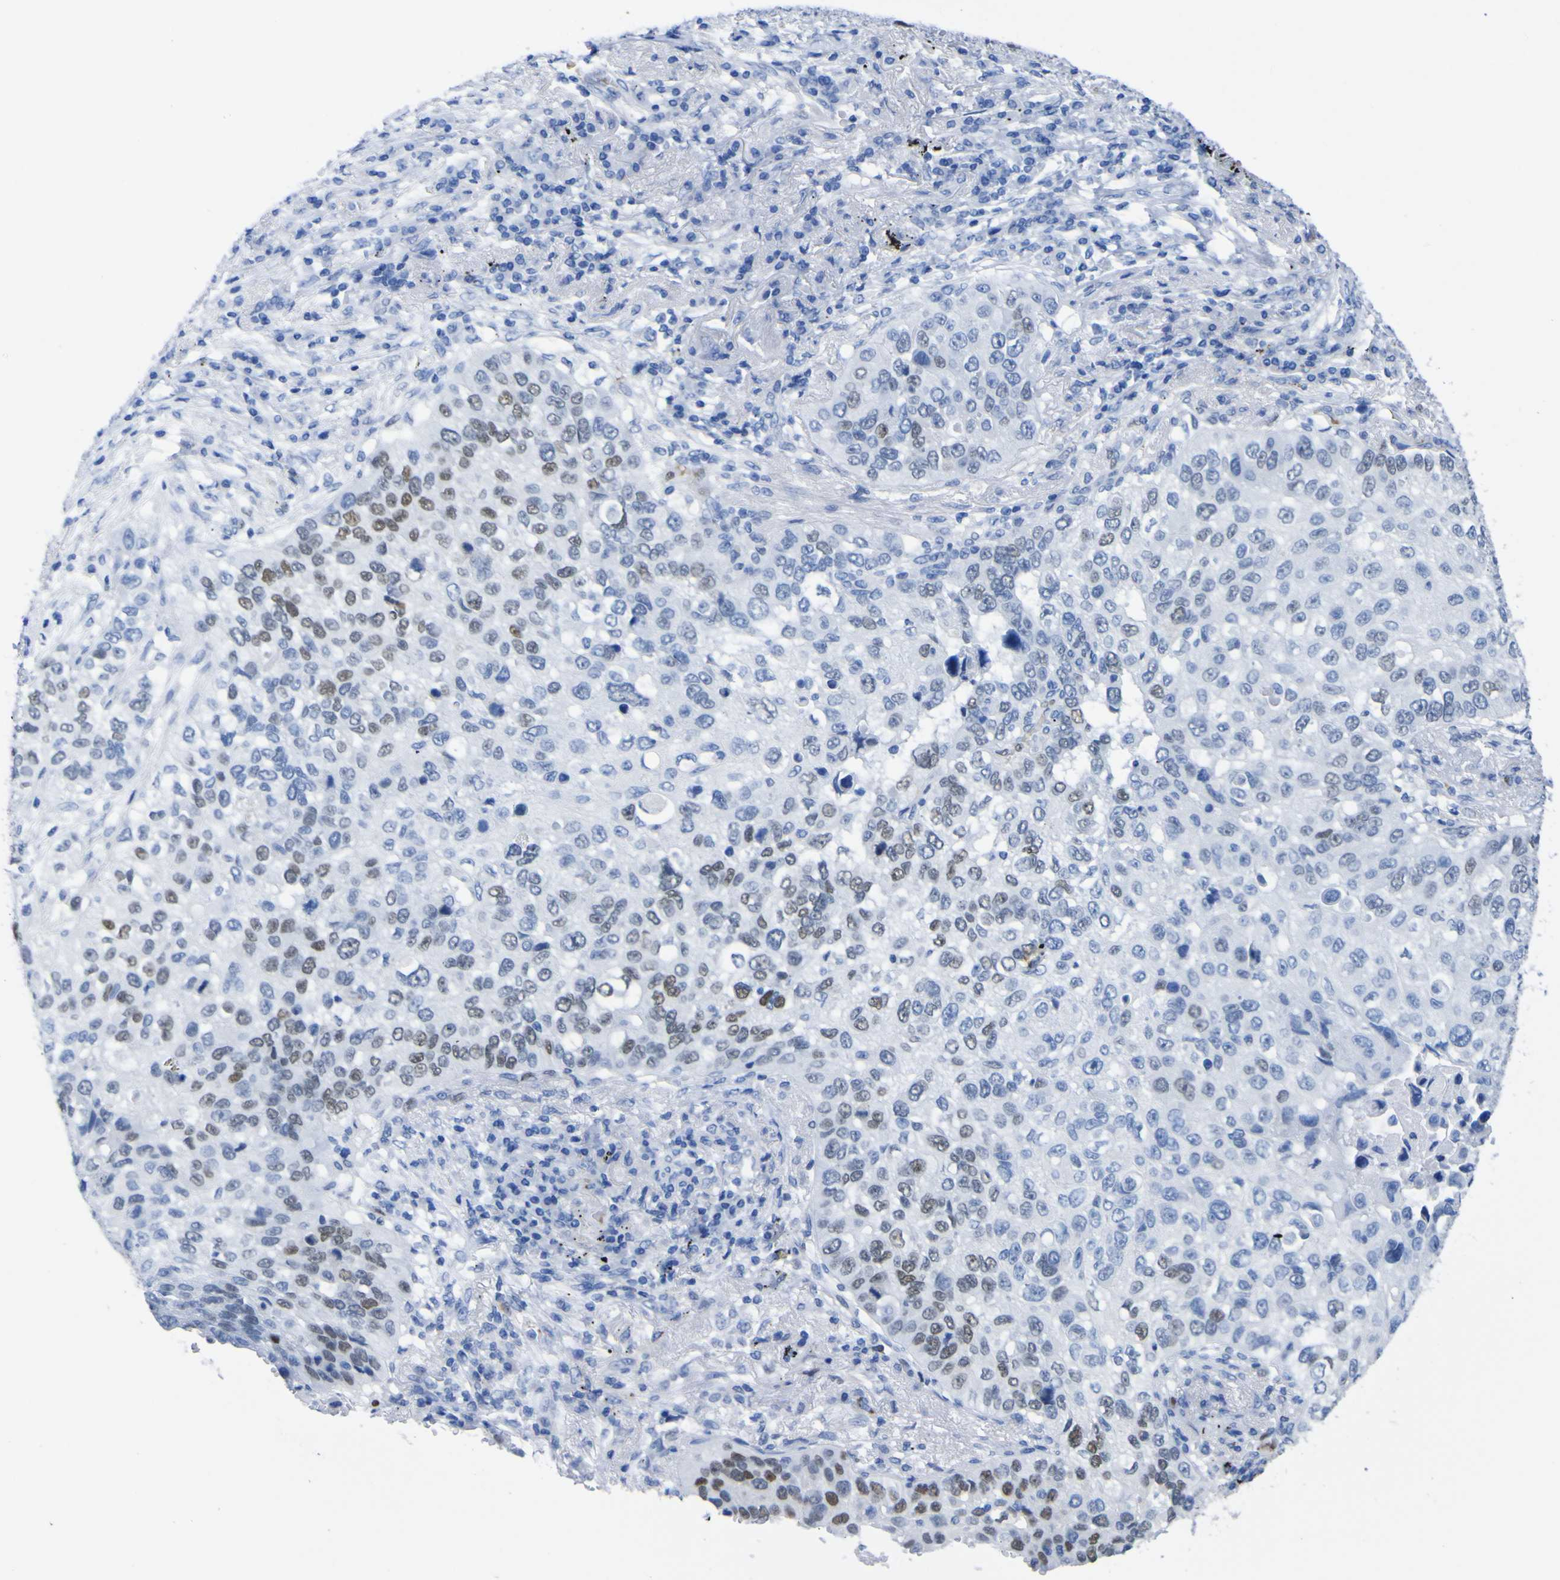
{"staining": {"intensity": "moderate", "quantity": "<25%", "location": "nuclear"}, "tissue": "lung cancer", "cell_type": "Tumor cells", "image_type": "cancer", "snomed": [{"axis": "morphology", "description": "Squamous cell carcinoma, NOS"}, {"axis": "topography", "description": "Lung"}], "caption": "Tumor cells exhibit moderate nuclear staining in approximately <25% of cells in lung squamous cell carcinoma.", "gene": "DACH1", "patient": {"sex": "male", "age": 57}}